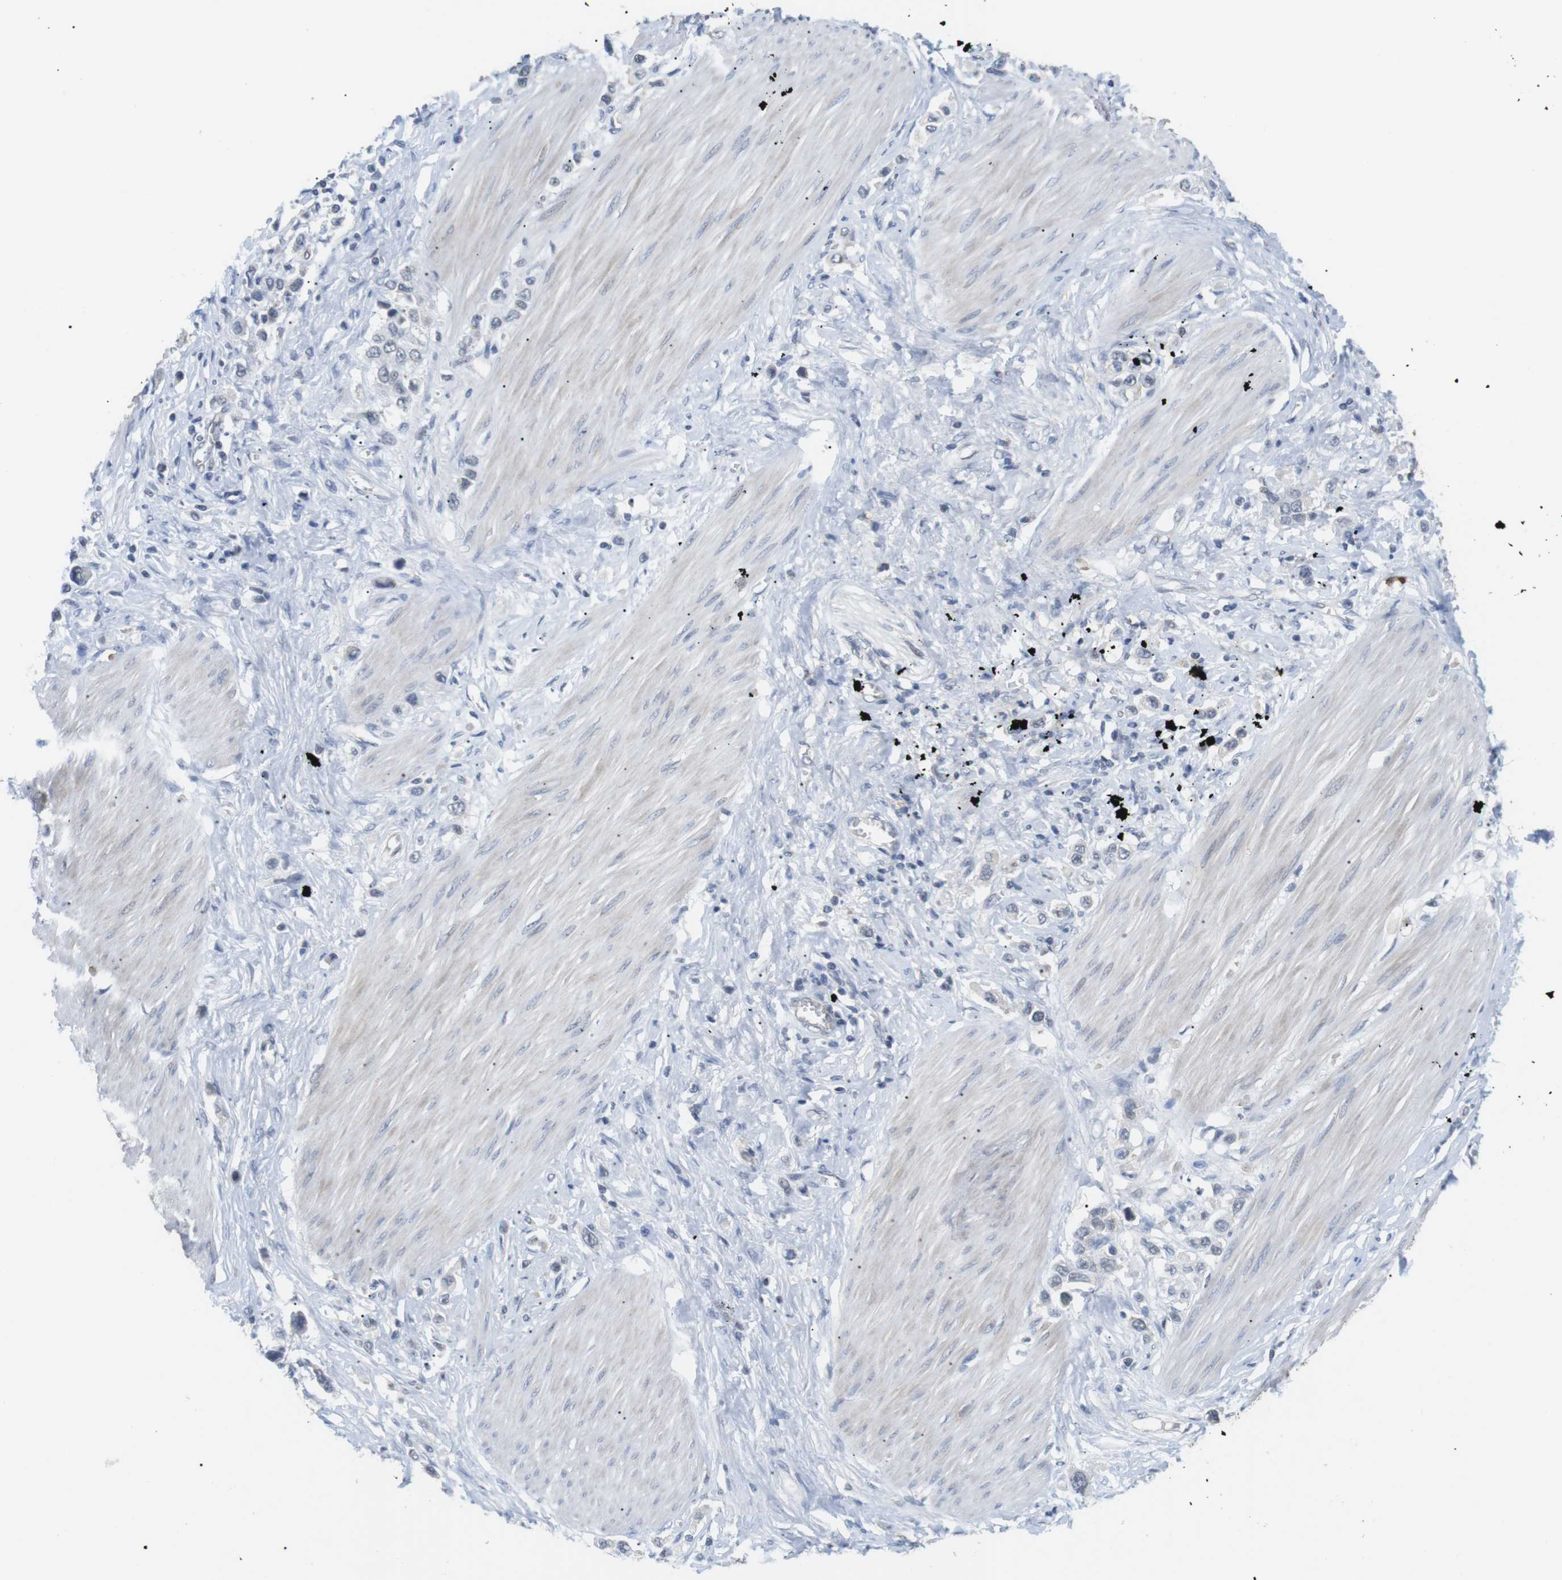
{"staining": {"intensity": "negative", "quantity": "none", "location": "none"}, "tissue": "stomach cancer", "cell_type": "Tumor cells", "image_type": "cancer", "snomed": [{"axis": "morphology", "description": "Adenocarcinoma, NOS"}, {"axis": "topography", "description": "Stomach"}], "caption": "High magnification brightfield microscopy of adenocarcinoma (stomach) stained with DAB (brown) and counterstained with hematoxylin (blue): tumor cells show no significant staining.", "gene": "NECTIN1", "patient": {"sex": "female", "age": 65}}